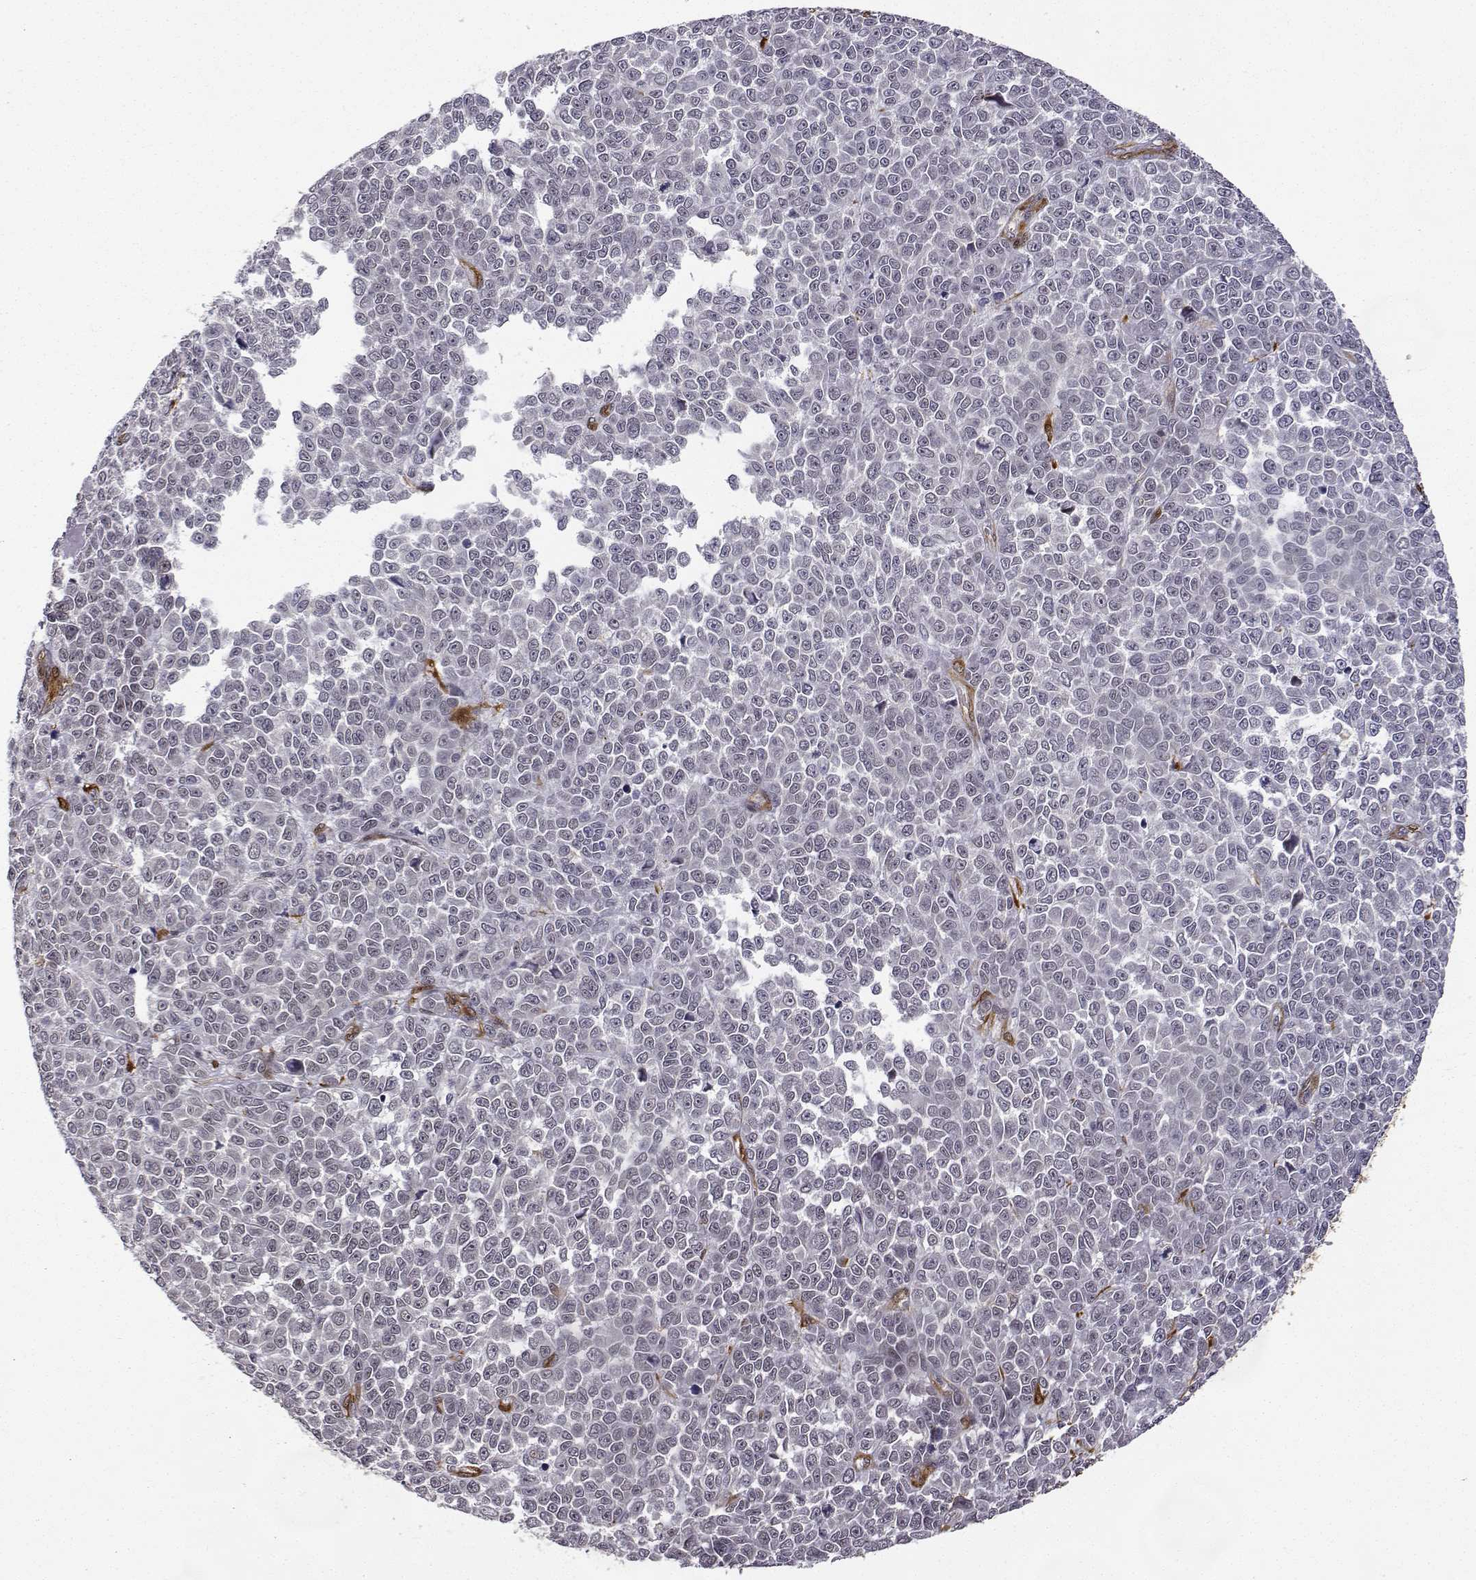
{"staining": {"intensity": "negative", "quantity": "none", "location": "none"}, "tissue": "melanoma", "cell_type": "Tumor cells", "image_type": "cancer", "snomed": [{"axis": "morphology", "description": "Malignant melanoma, NOS"}, {"axis": "topography", "description": "Skin"}], "caption": "Human melanoma stained for a protein using immunohistochemistry (IHC) displays no staining in tumor cells.", "gene": "PHGDH", "patient": {"sex": "female", "age": 95}}